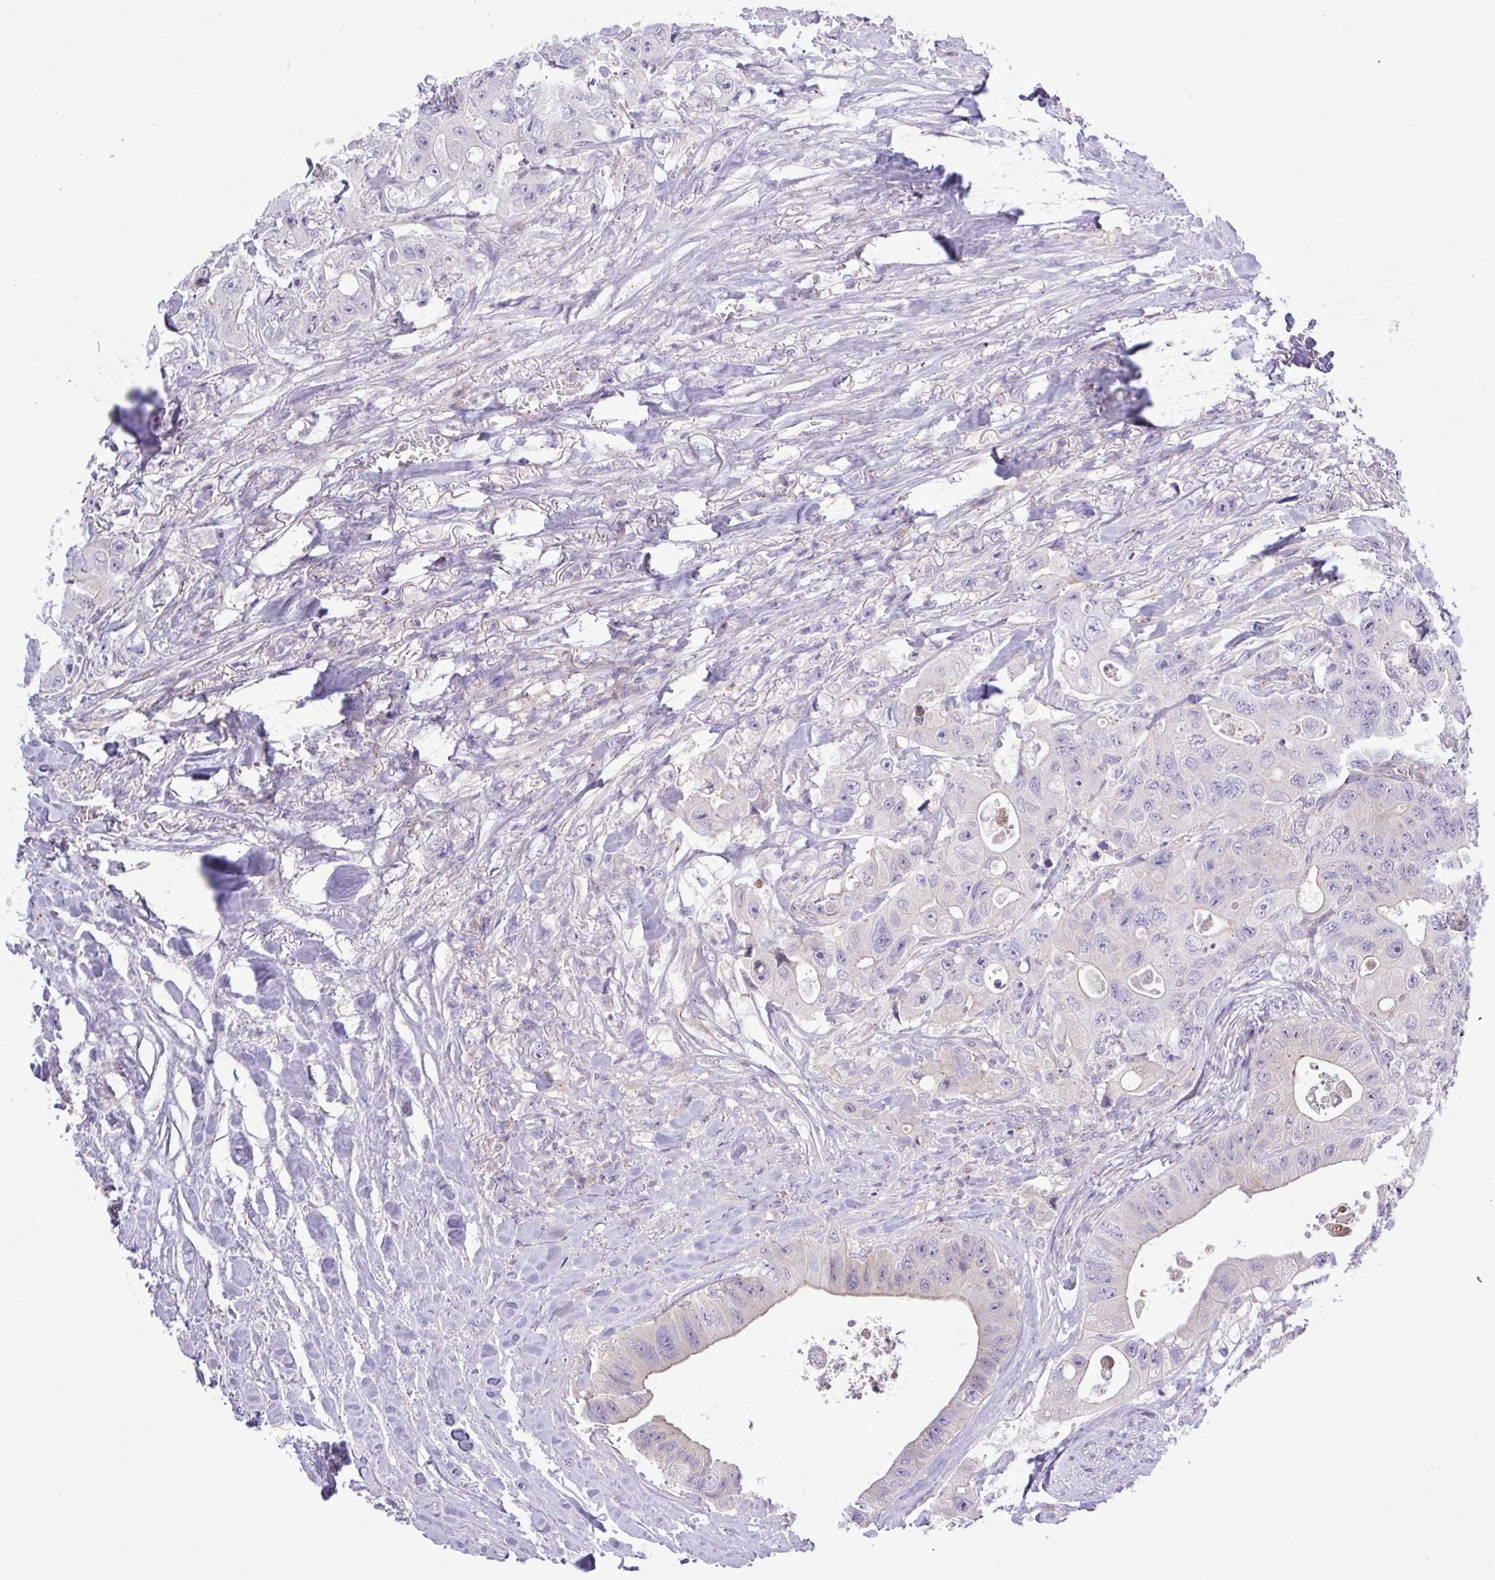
{"staining": {"intensity": "negative", "quantity": "none", "location": "none"}, "tissue": "colorectal cancer", "cell_type": "Tumor cells", "image_type": "cancer", "snomed": [{"axis": "morphology", "description": "Adenocarcinoma, NOS"}, {"axis": "topography", "description": "Colon"}], "caption": "This is an immunohistochemistry photomicrograph of adenocarcinoma (colorectal). There is no positivity in tumor cells.", "gene": "SPINK8", "patient": {"sex": "female", "age": 46}}